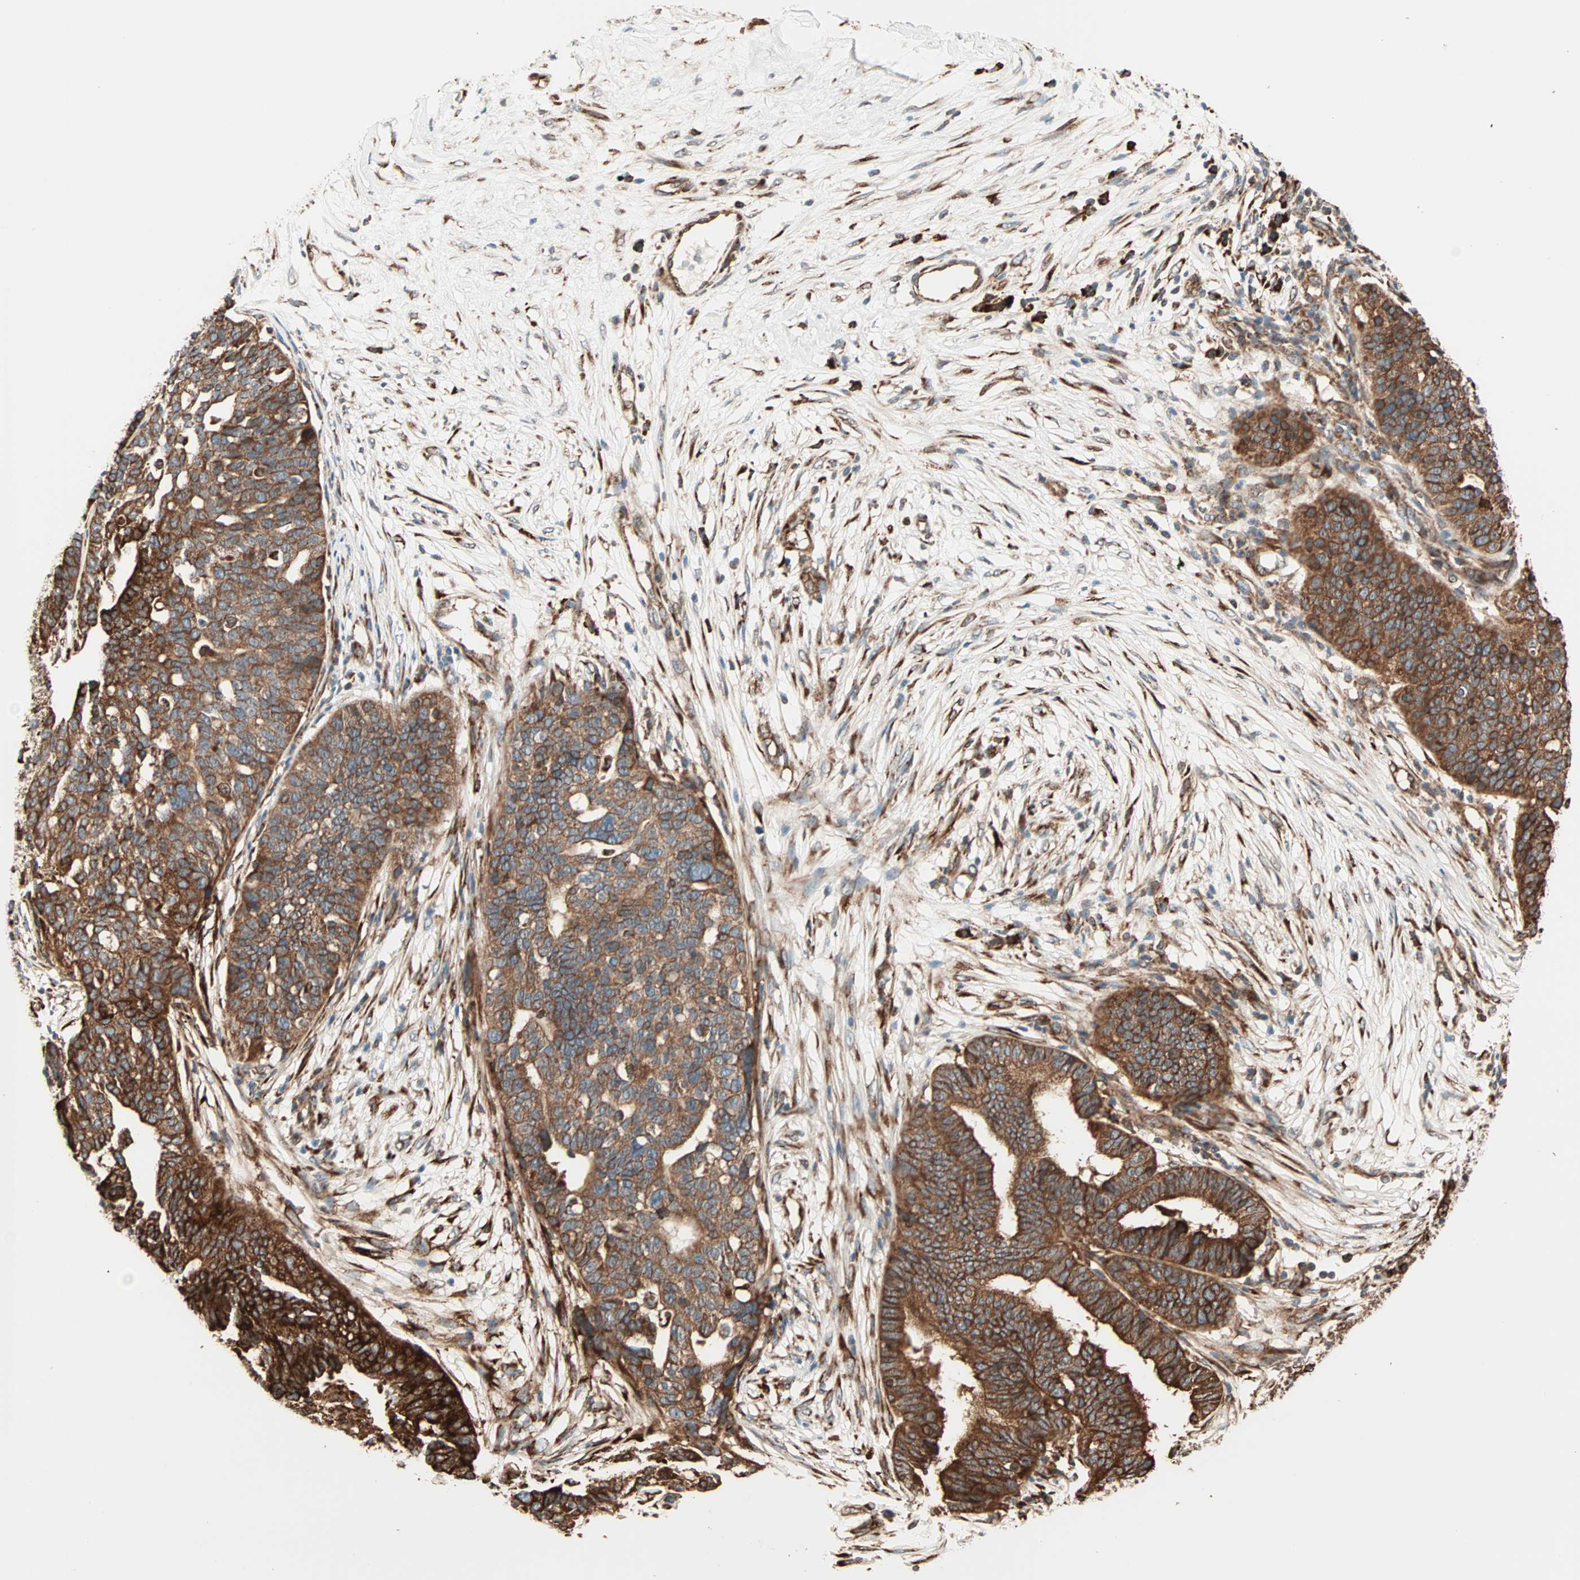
{"staining": {"intensity": "strong", "quantity": ">75%", "location": "cytoplasmic/membranous"}, "tissue": "ovarian cancer", "cell_type": "Tumor cells", "image_type": "cancer", "snomed": [{"axis": "morphology", "description": "Cystadenocarcinoma, serous, NOS"}, {"axis": "topography", "description": "Ovary"}], "caption": "IHC (DAB) staining of ovarian serous cystadenocarcinoma reveals strong cytoplasmic/membranous protein staining in about >75% of tumor cells.", "gene": "P4HA1", "patient": {"sex": "female", "age": 59}}